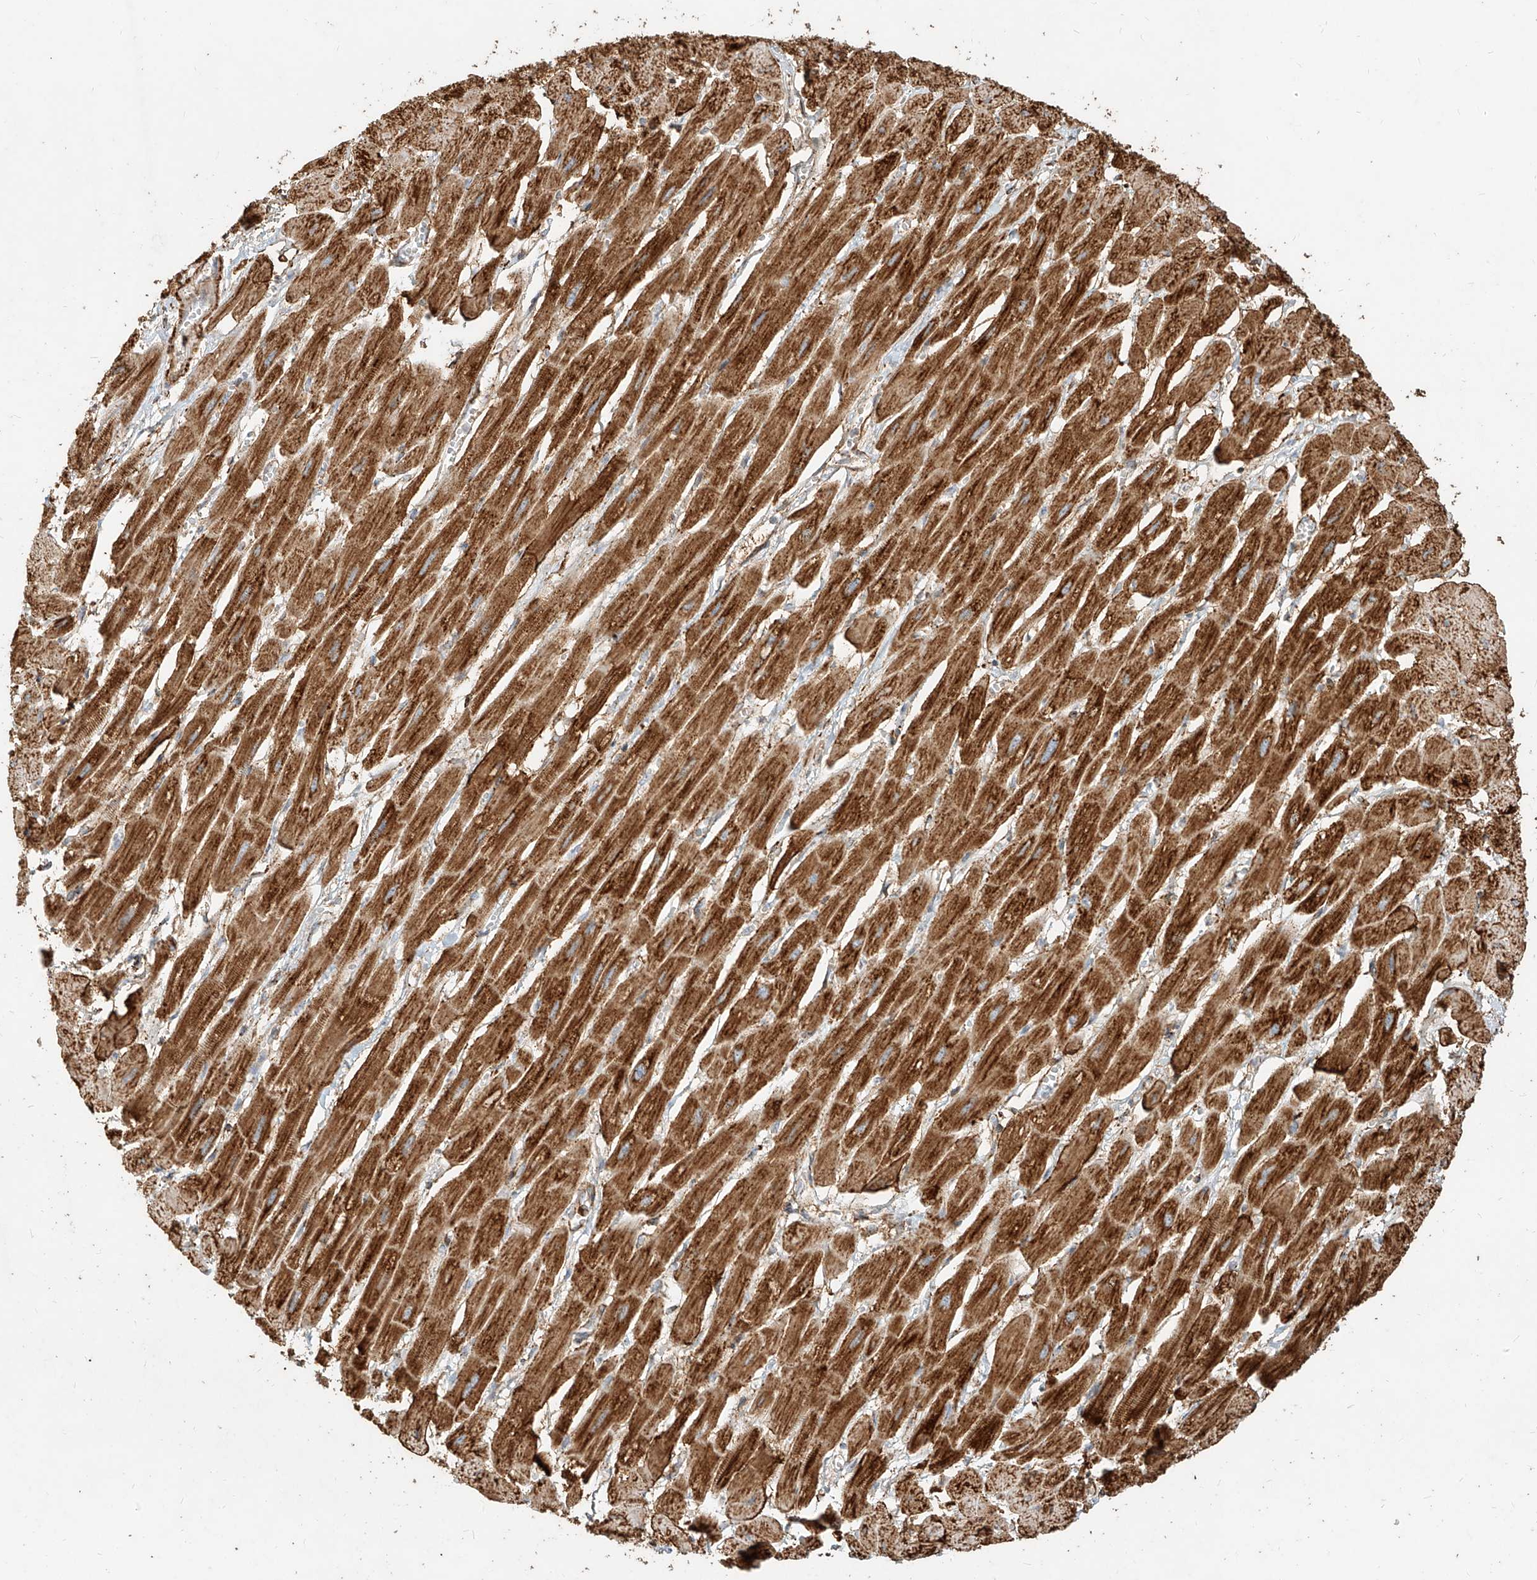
{"staining": {"intensity": "strong", "quantity": ">75%", "location": "cytoplasmic/membranous"}, "tissue": "heart muscle", "cell_type": "Cardiomyocytes", "image_type": "normal", "snomed": [{"axis": "morphology", "description": "Normal tissue, NOS"}, {"axis": "topography", "description": "Heart"}], "caption": "Heart muscle stained with DAB (3,3'-diaminobenzidine) immunohistochemistry demonstrates high levels of strong cytoplasmic/membranous staining in about >75% of cardiomyocytes. (DAB (3,3'-diaminobenzidine) IHC with brightfield microscopy, high magnification).", "gene": "MTX2", "patient": {"sex": "female", "age": 54}}